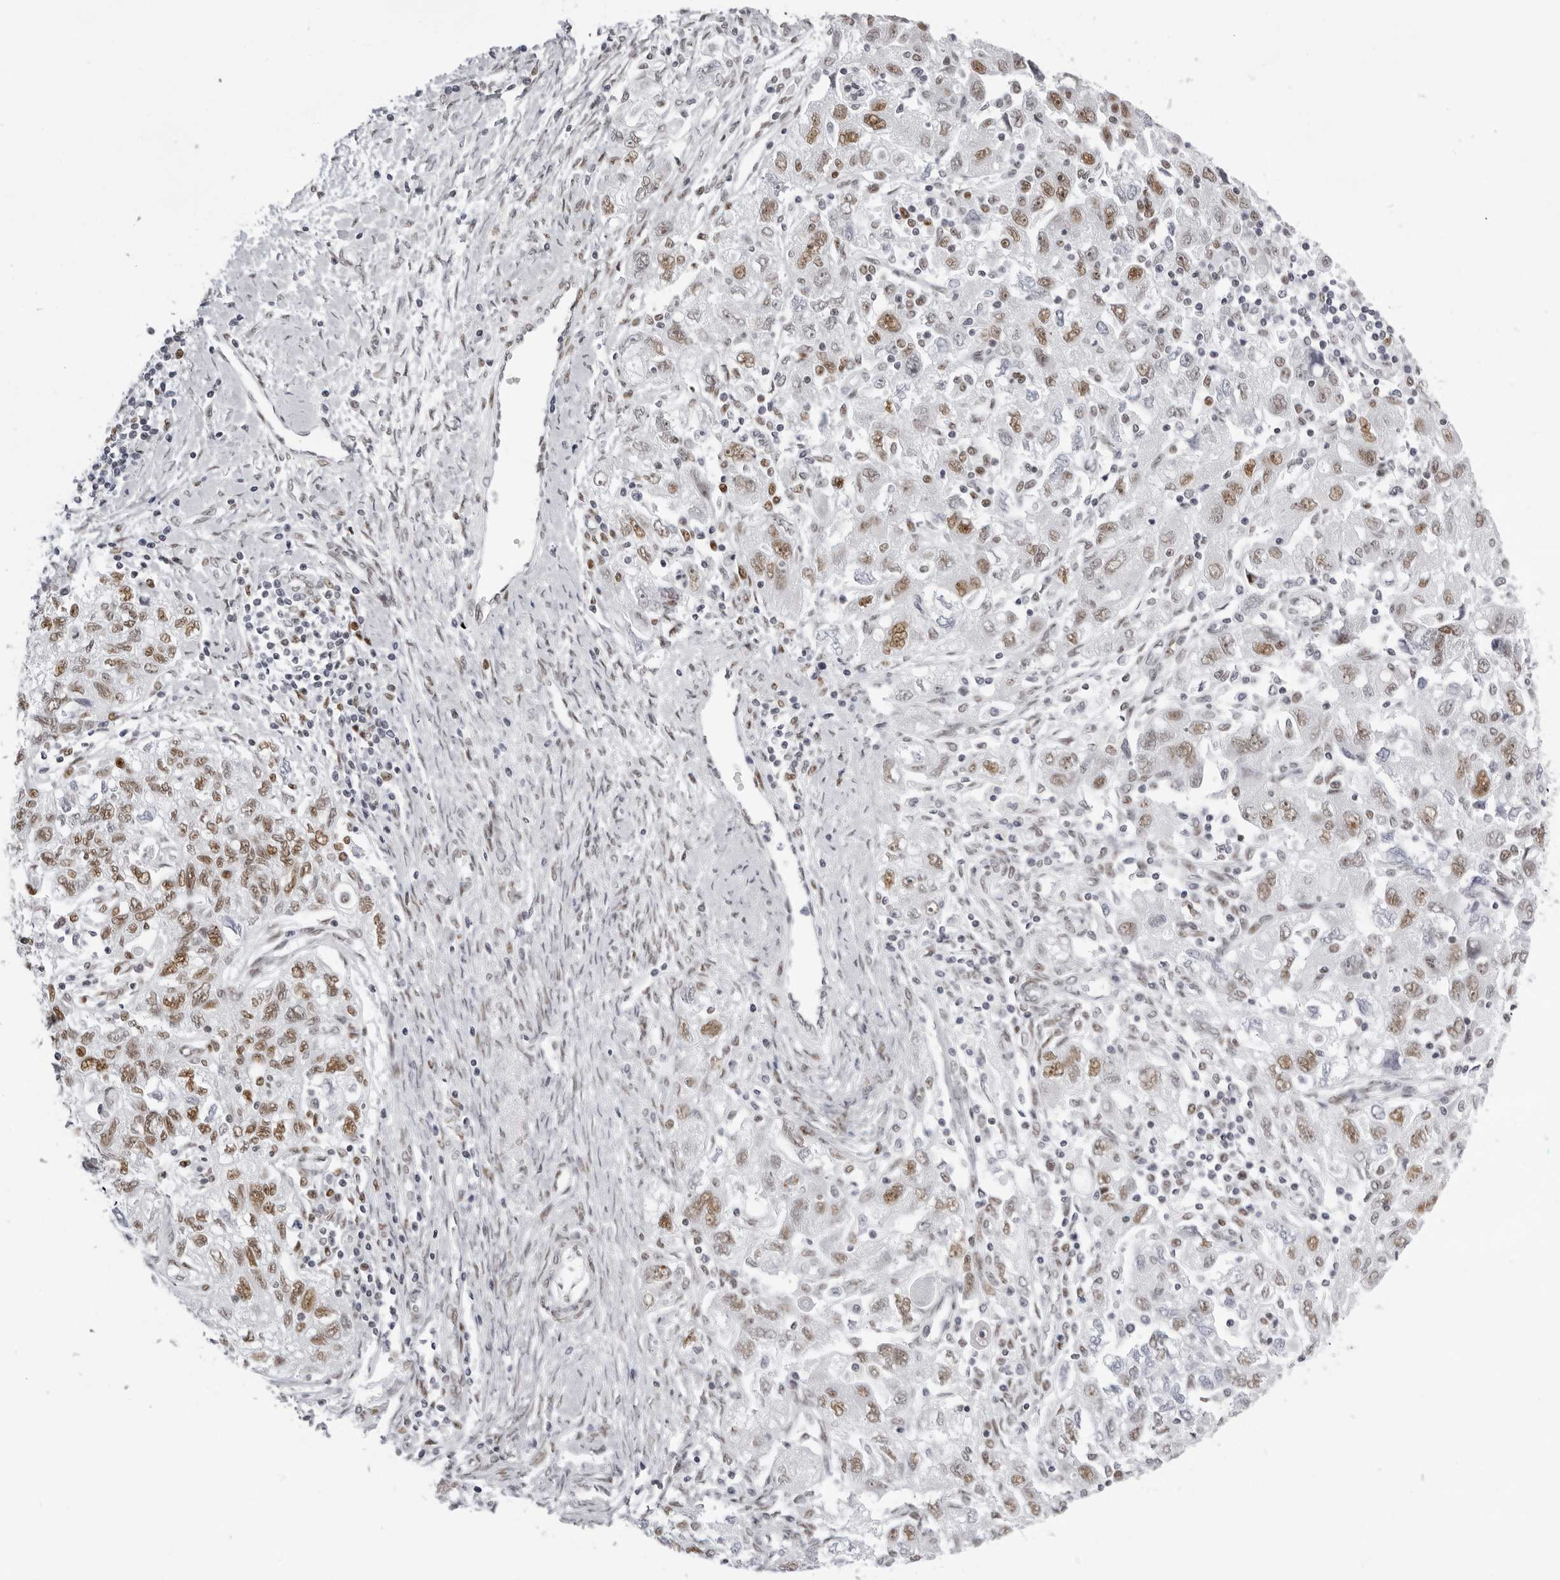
{"staining": {"intensity": "moderate", "quantity": ">75%", "location": "nuclear"}, "tissue": "ovarian cancer", "cell_type": "Tumor cells", "image_type": "cancer", "snomed": [{"axis": "morphology", "description": "Carcinoma, NOS"}, {"axis": "morphology", "description": "Cystadenocarcinoma, serous, NOS"}, {"axis": "topography", "description": "Ovary"}], "caption": "This photomicrograph reveals serous cystadenocarcinoma (ovarian) stained with immunohistochemistry to label a protein in brown. The nuclear of tumor cells show moderate positivity for the protein. Nuclei are counter-stained blue.", "gene": "IRF2BP2", "patient": {"sex": "female", "age": 69}}